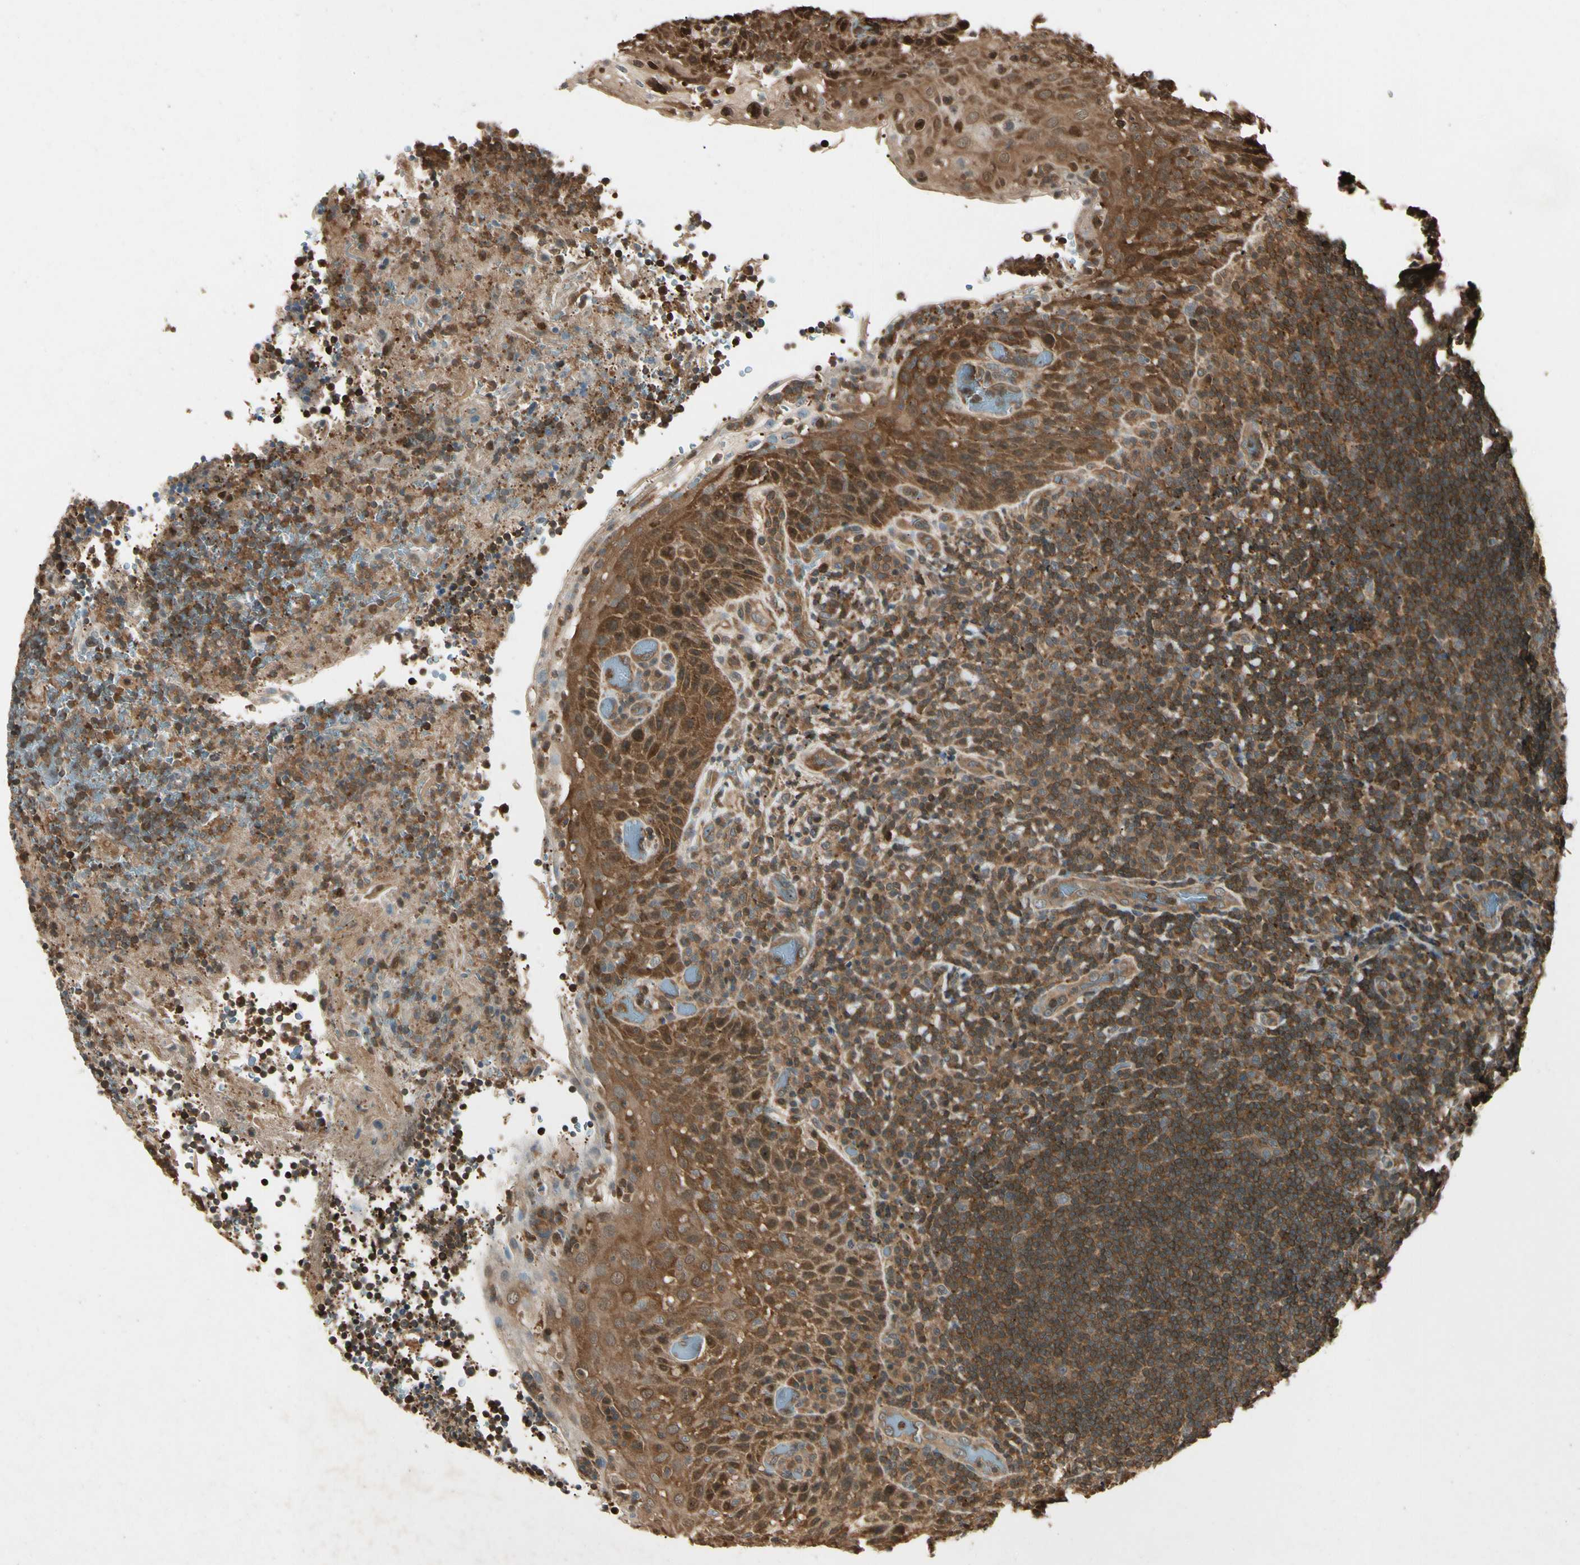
{"staining": {"intensity": "strong", "quantity": ">75%", "location": "nuclear"}, "tissue": "lymphoma", "cell_type": "Tumor cells", "image_type": "cancer", "snomed": [{"axis": "morphology", "description": "Malignant lymphoma, non-Hodgkin's type, High grade"}, {"axis": "topography", "description": "Tonsil"}], "caption": "Tumor cells exhibit high levels of strong nuclear expression in approximately >75% of cells in human lymphoma.", "gene": "YWHAQ", "patient": {"sex": "female", "age": 36}}